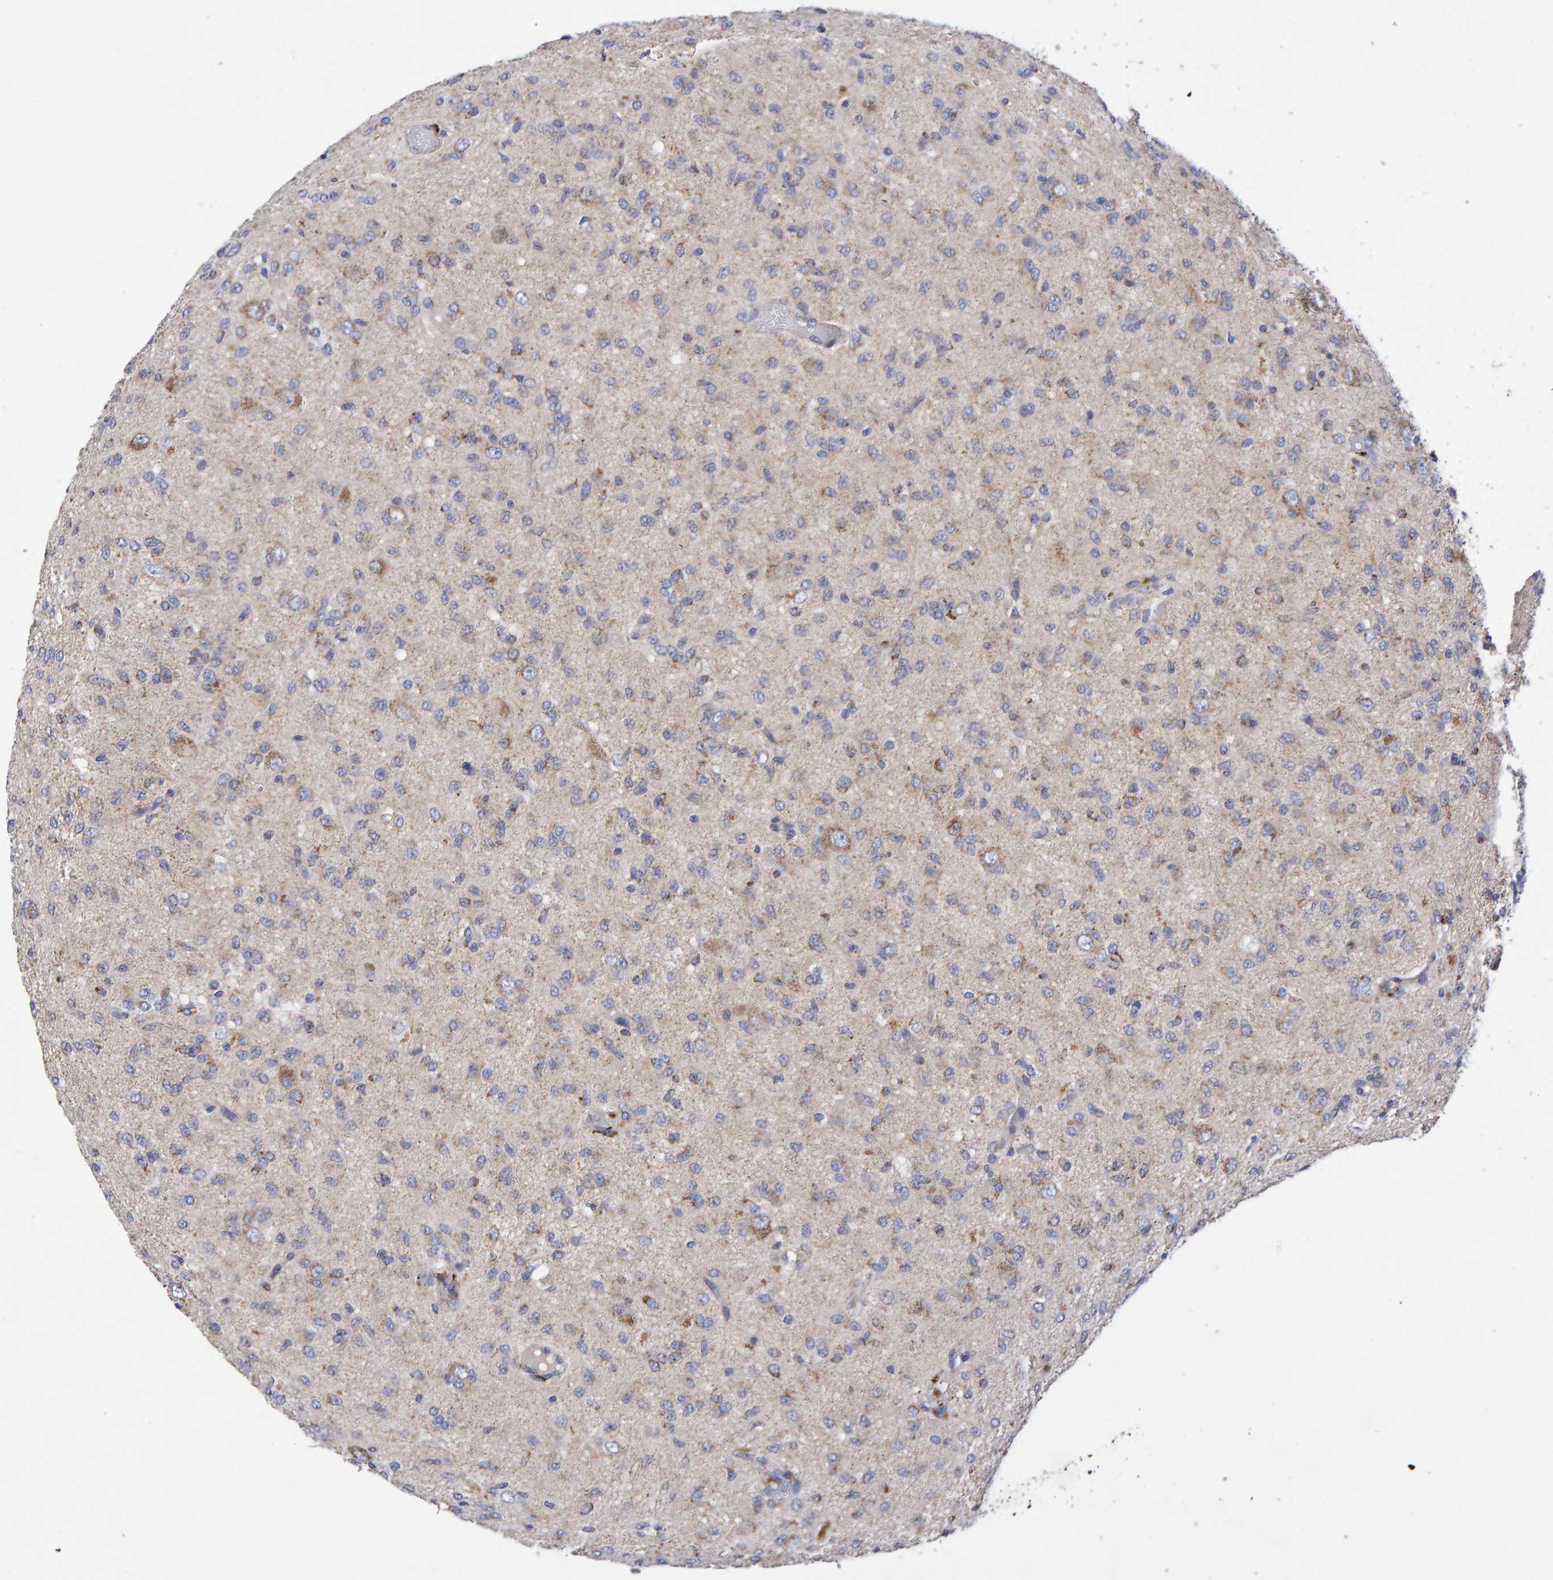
{"staining": {"intensity": "moderate", "quantity": "<25%", "location": "cytoplasmic/membranous"}, "tissue": "glioma", "cell_type": "Tumor cells", "image_type": "cancer", "snomed": [{"axis": "morphology", "description": "Glioma, malignant, High grade"}, {"axis": "topography", "description": "Brain"}], "caption": "An IHC histopathology image of neoplastic tissue is shown. Protein staining in brown highlights moderate cytoplasmic/membranous positivity in malignant glioma (high-grade) within tumor cells.", "gene": "EFR3A", "patient": {"sex": "female", "age": 59}}